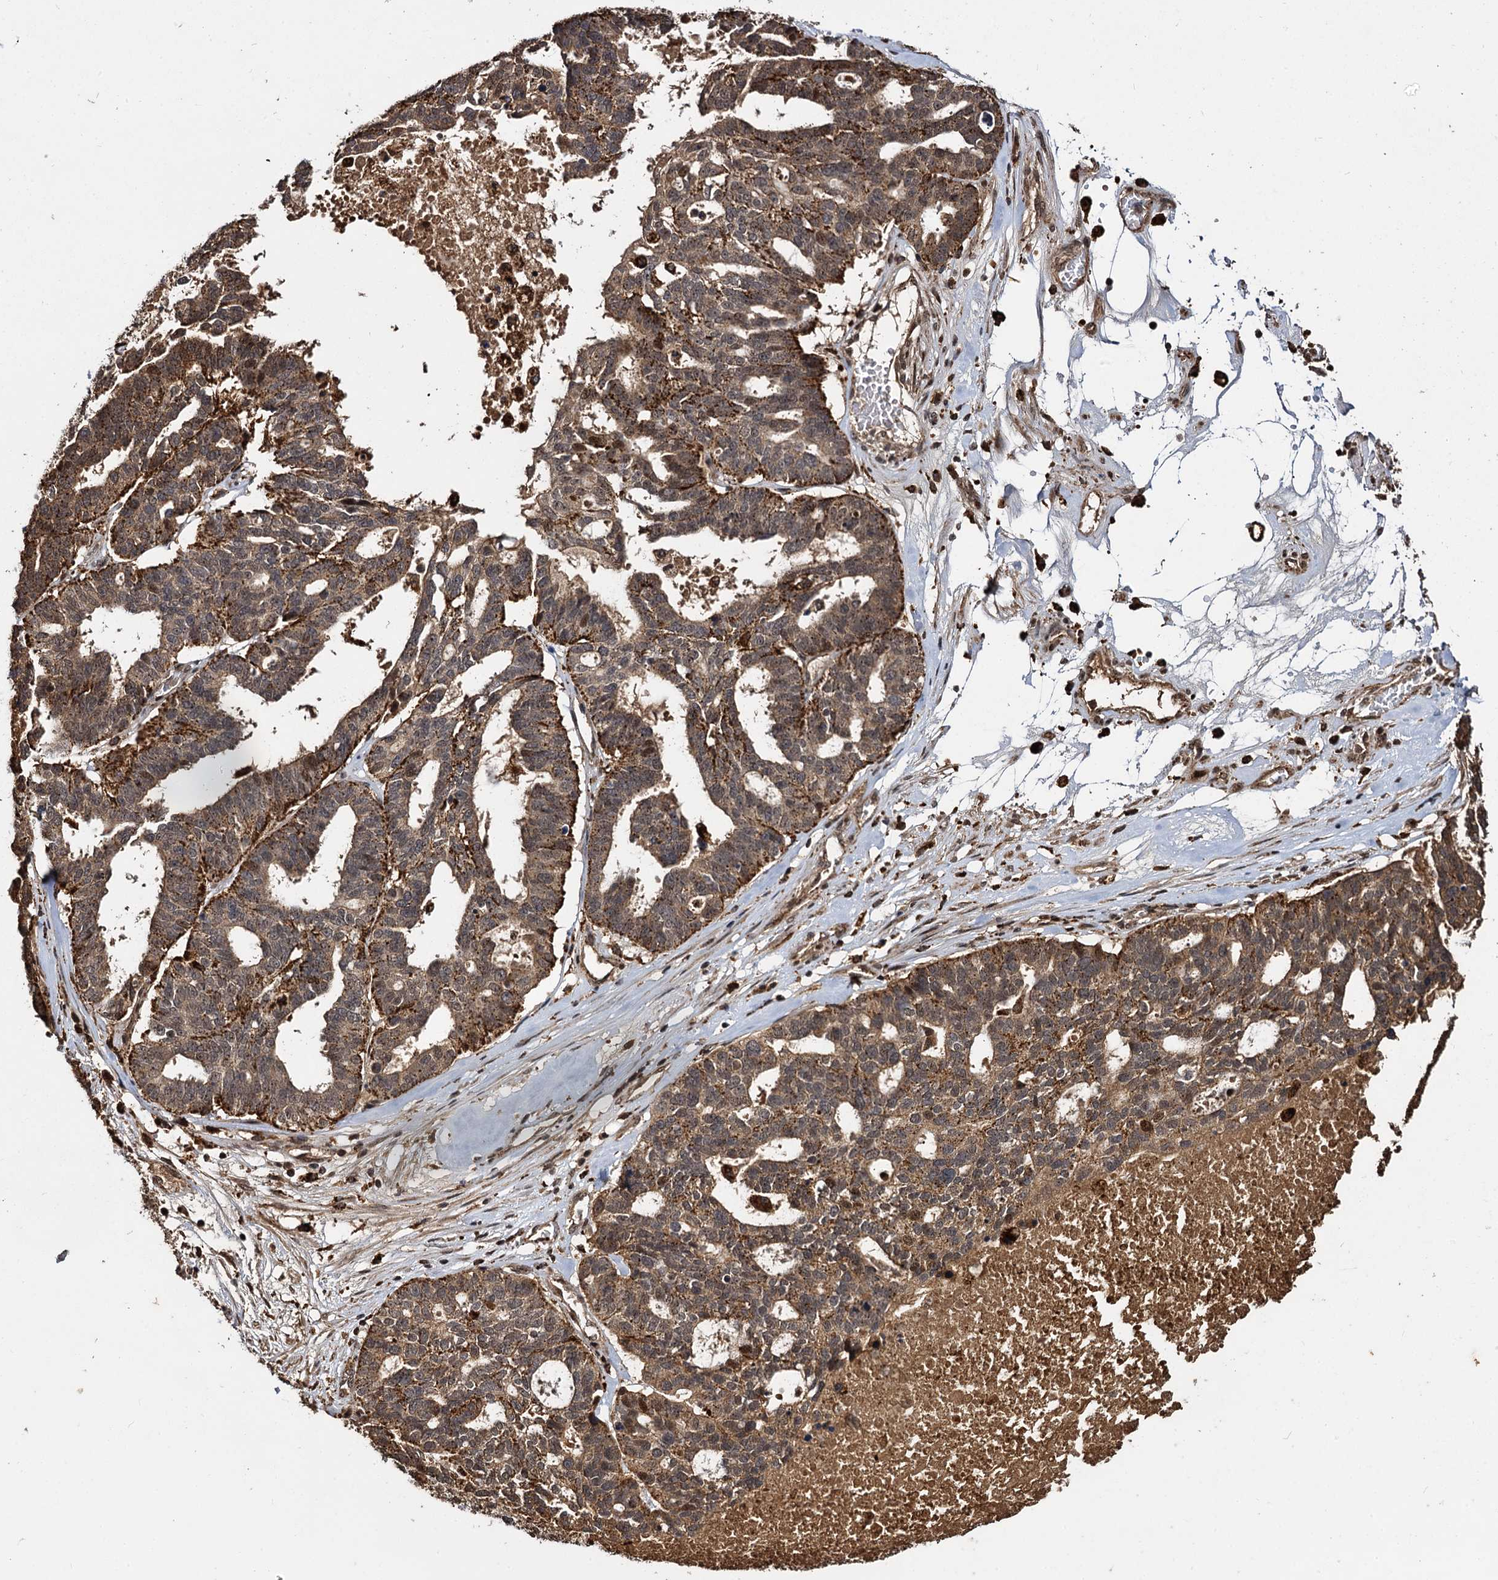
{"staining": {"intensity": "weak", "quantity": ">75%", "location": "cytoplasmic/membranous"}, "tissue": "ovarian cancer", "cell_type": "Tumor cells", "image_type": "cancer", "snomed": [{"axis": "morphology", "description": "Cystadenocarcinoma, serous, NOS"}, {"axis": "topography", "description": "Ovary"}], "caption": "The histopathology image displays staining of ovarian cancer (serous cystadenocarcinoma), revealing weak cytoplasmic/membranous protein expression (brown color) within tumor cells.", "gene": "CEP192", "patient": {"sex": "female", "age": 59}}